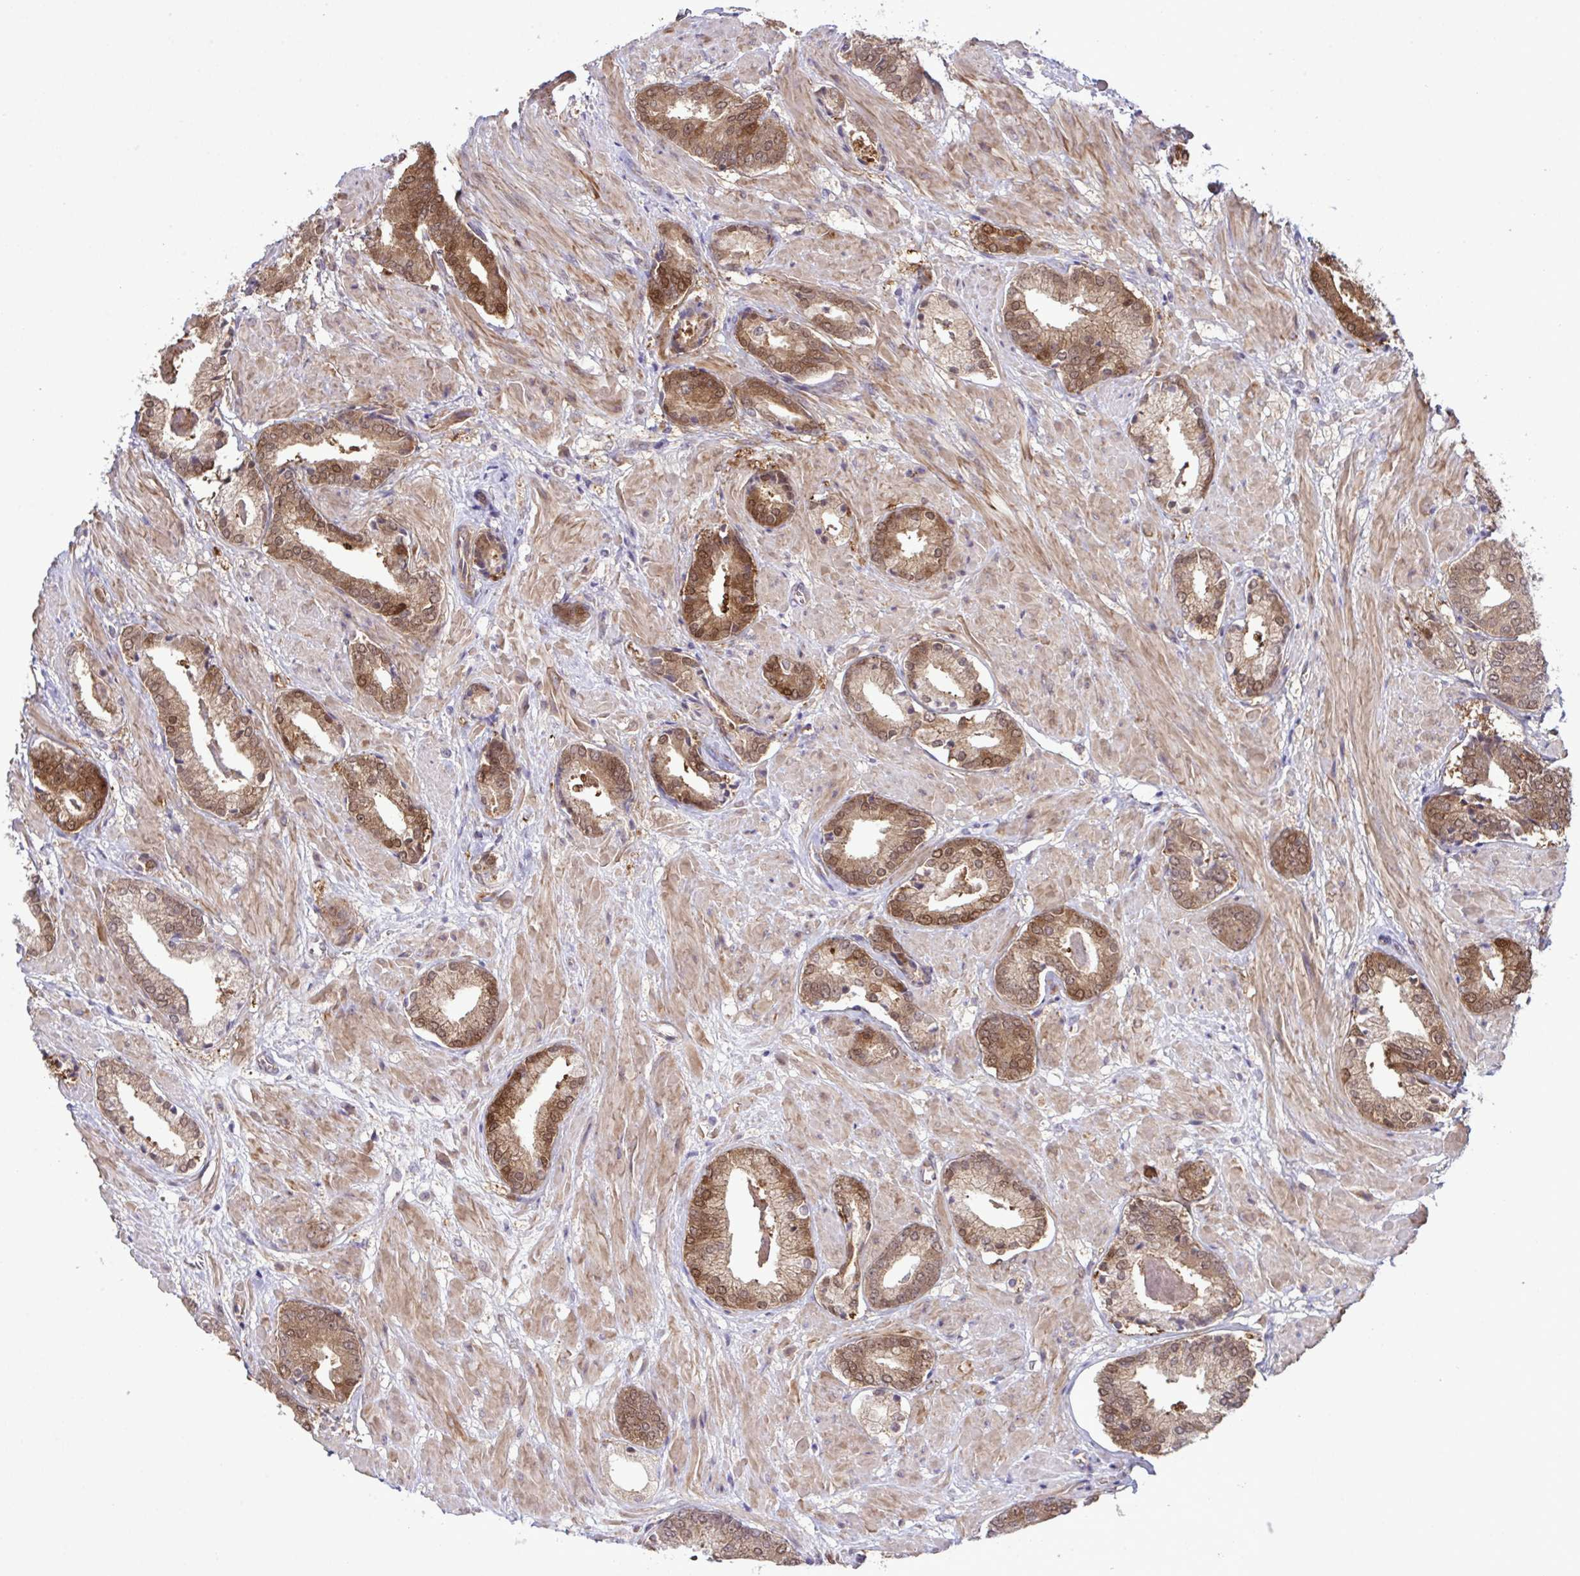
{"staining": {"intensity": "moderate", "quantity": ">75%", "location": "cytoplasmic/membranous,nuclear"}, "tissue": "prostate cancer", "cell_type": "Tumor cells", "image_type": "cancer", "snomed": [{"axis": "morphology", "description": "Adenocarcinoma, High grade"}, {"axis": "topography", "description": "Prostate"}], "caption": "High-power microscopy captured an immunohistochemistry (IHC) micrograph of prostate cancer, revealing moderate cytoplasmic/membranous and nuclear staining in about >75% of tumor cells.", "gene": "CMPK1", "patient": {"sex": "male", "age": 56}}